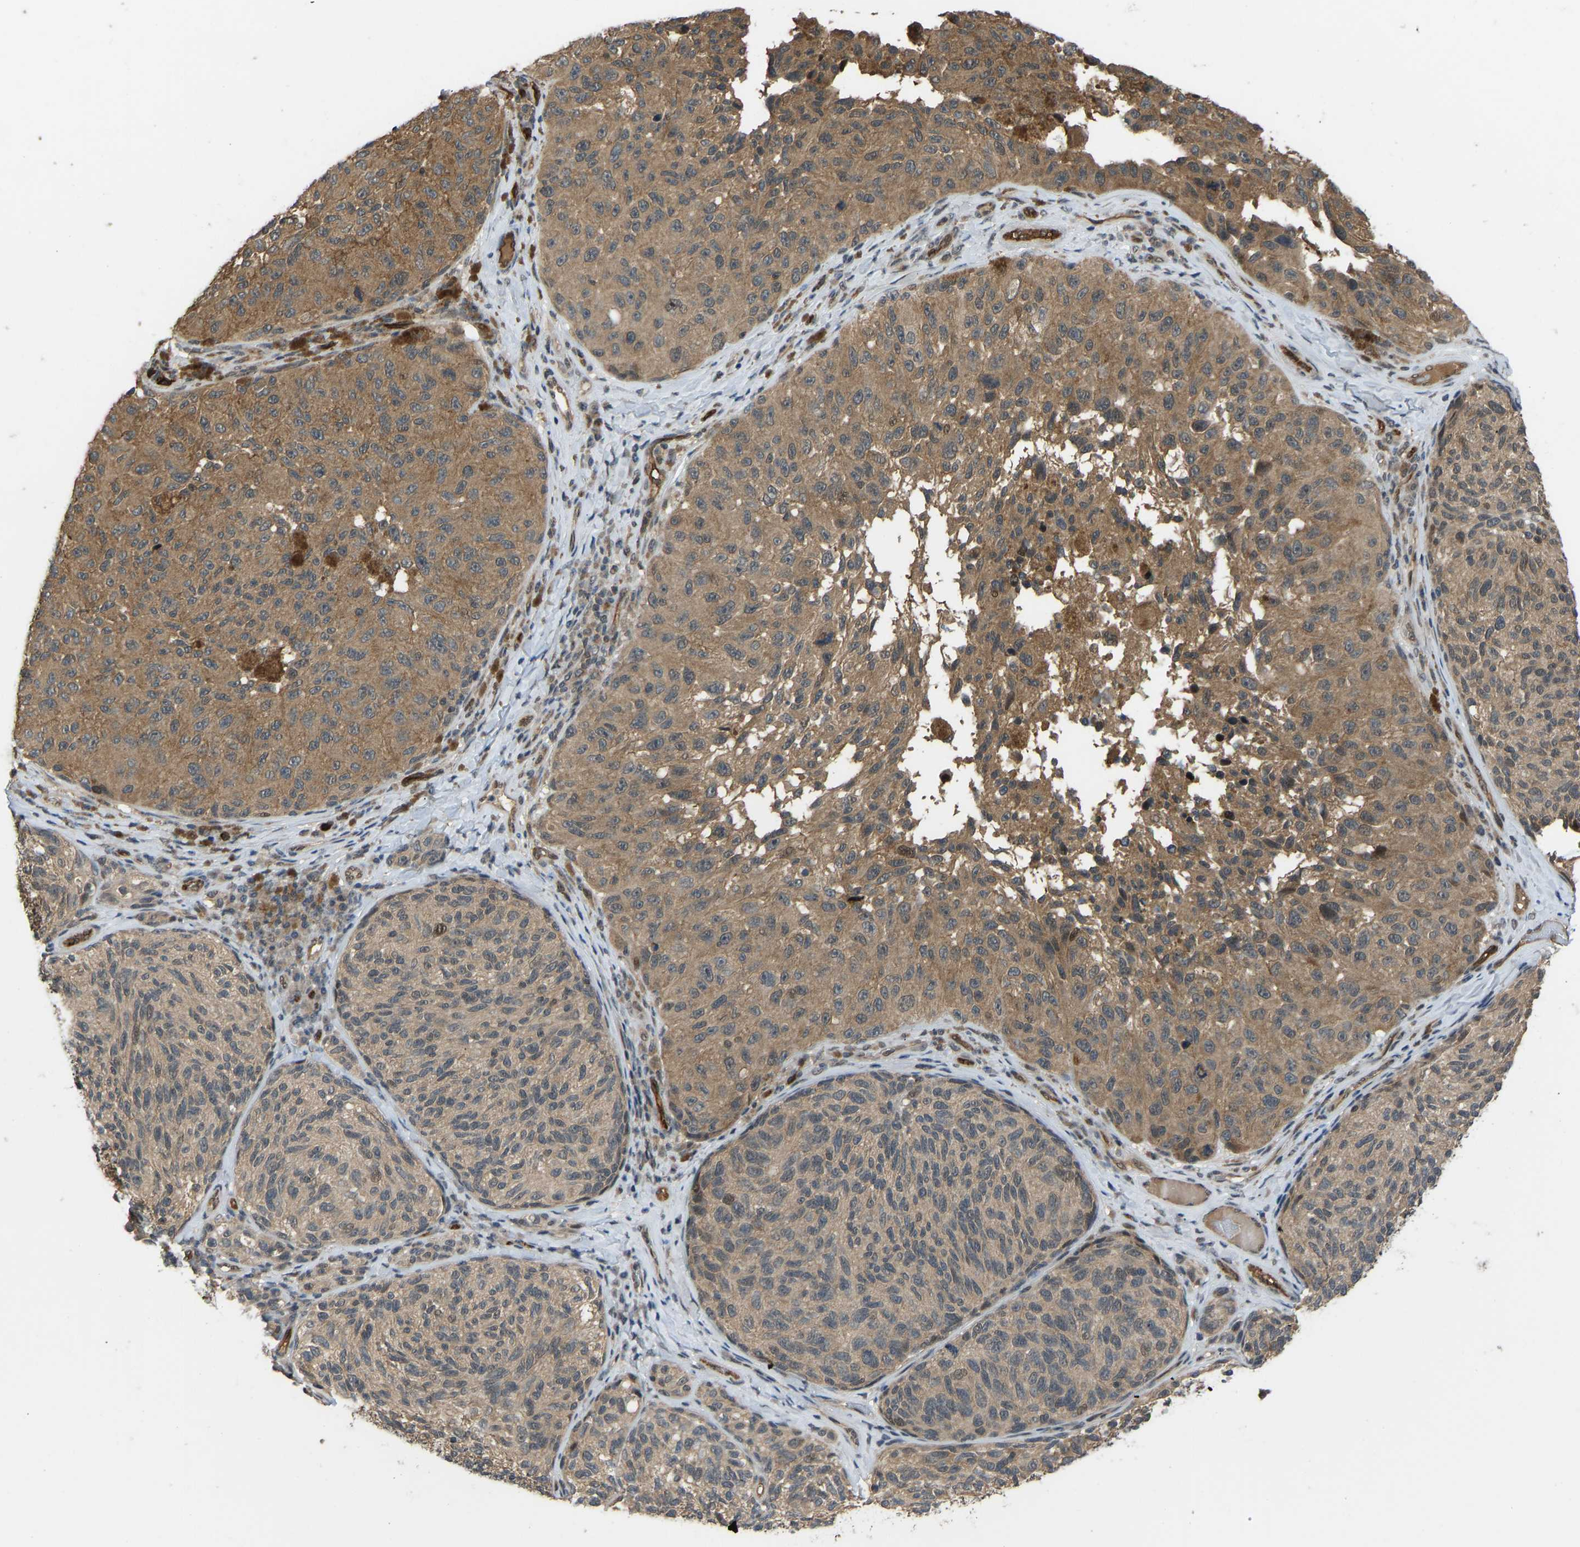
{"staining": {"intensity": "moderate", "quantity": ">75%", "location": "cytoplasmic/membranous"}, "tissue": "melanoma", "cell_type": "Tumor cells", "image_type": "cancer", "snomed": [{"axis": "morphology", "description": "Malignant melanoma, NOS"}, {"axis": "topography", "description": "Skin"}], "caption": "The histopathology image displays immunohistochemical staining of malignant melanoma. There is moderate cytoplasmic/membranous staining is identified in approximately >75% of tumor cells.", "gene": "CCT8", "patient": {"sex": "female", "age": 73}}